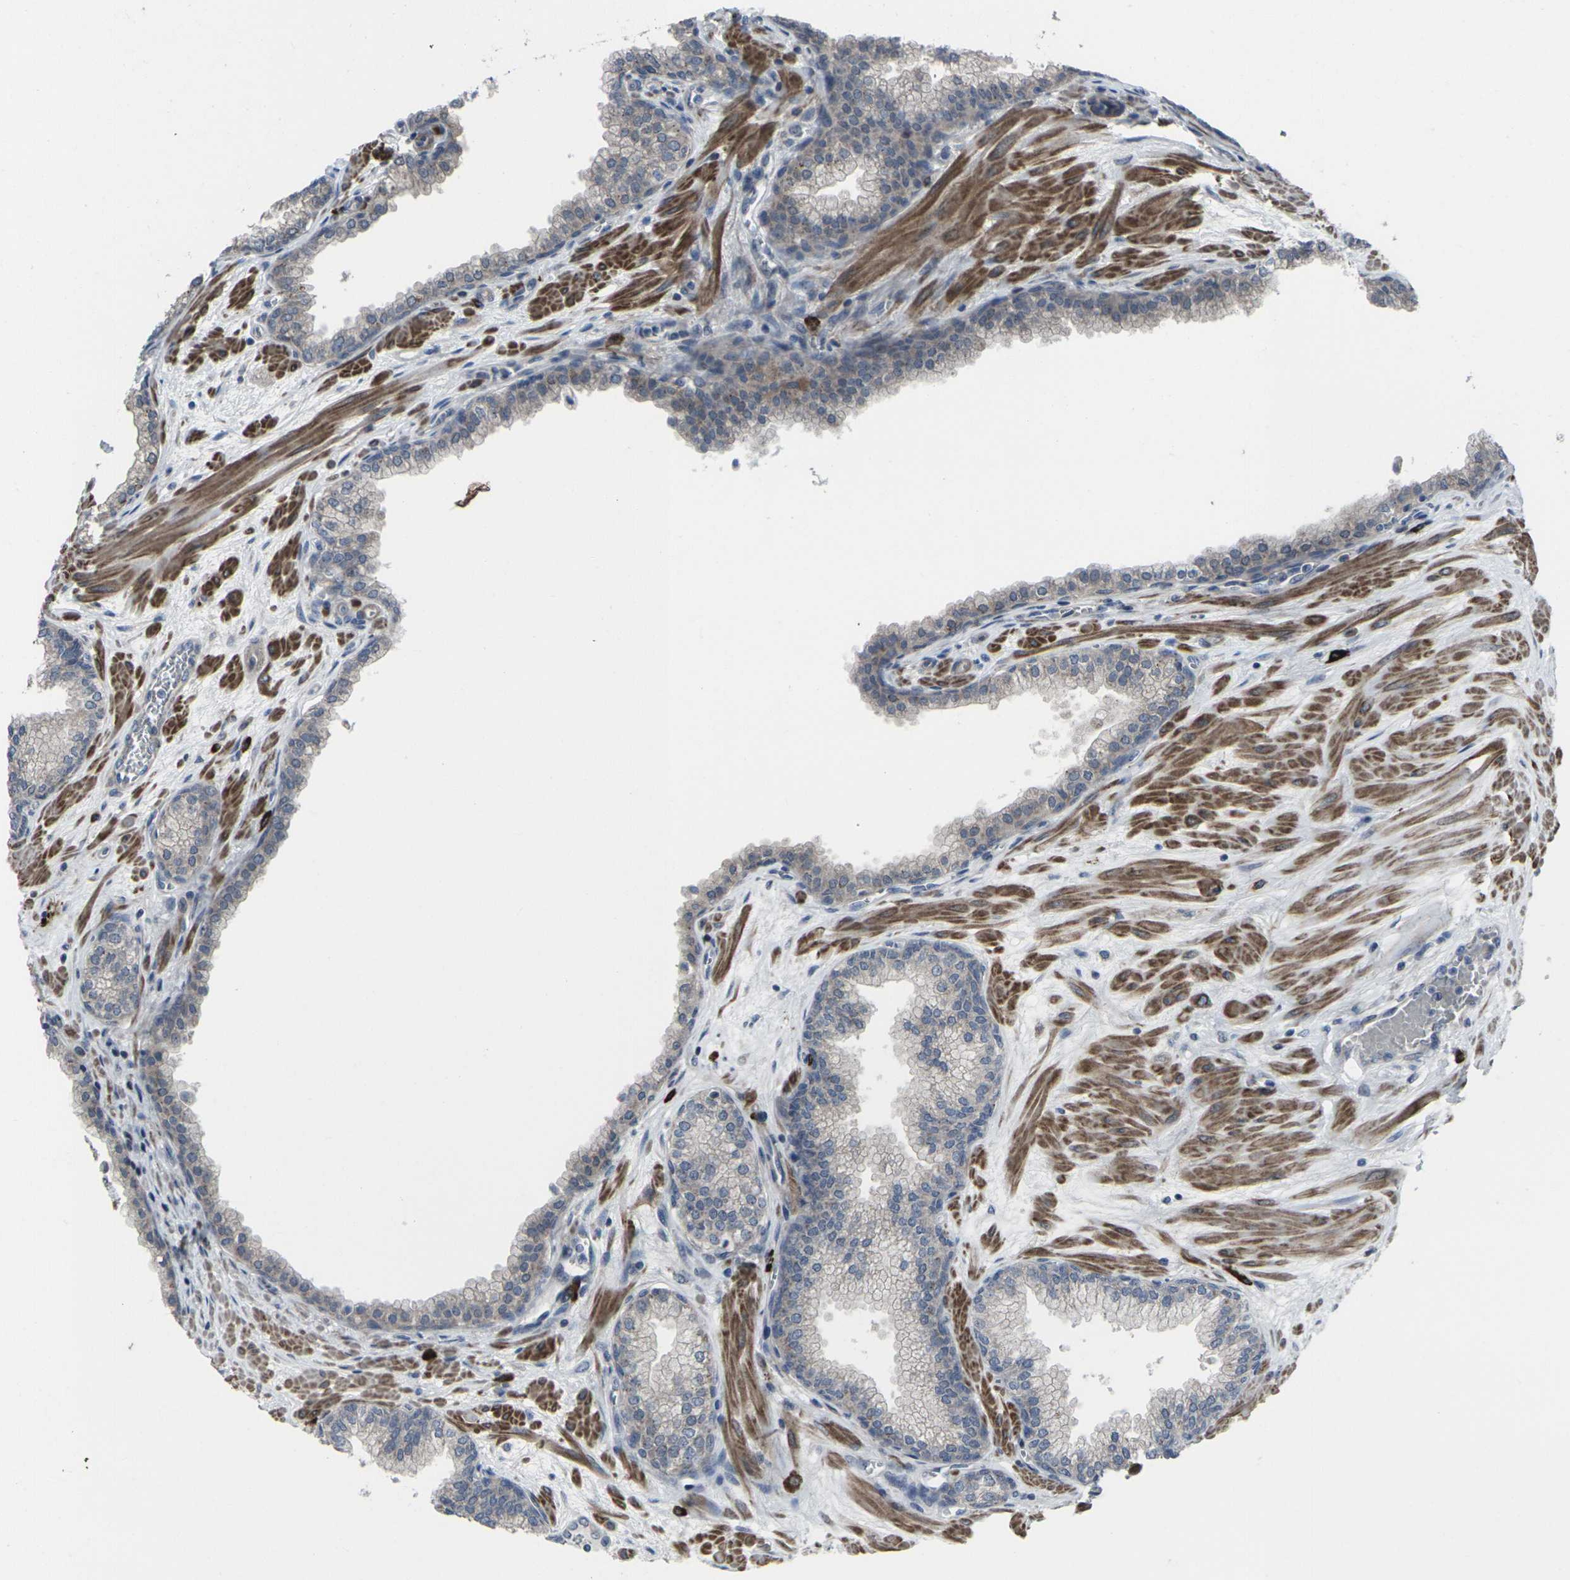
{"staining": {"intensity": "weak", "quantity": ">75%", "location": "cytoplasmic/membranous"}, "tissue": "prostate", "cell_type": "Glandular cells", "image_type": "normal", "snomed": [{"axis": "morphology", "description": "Normal tissue, NOS"}, {"axis": "morphology", "description": "Urothelial carcinoma, Low grade"}, {"axis": "topography", "description": "Urinary bladder"}, {"axis": "topography", "description": "Prostate"}], "caption": "Brown immunohistochemical staining in unremarkable prostate reveals weak cytoplasmic/membranous expression in approximately >75% of glandular cells. (DAB = brown stain, brightfield microscopy at high magnification).", "gene": "CCR10", "patient": {"sex": "male", "age": 60}}